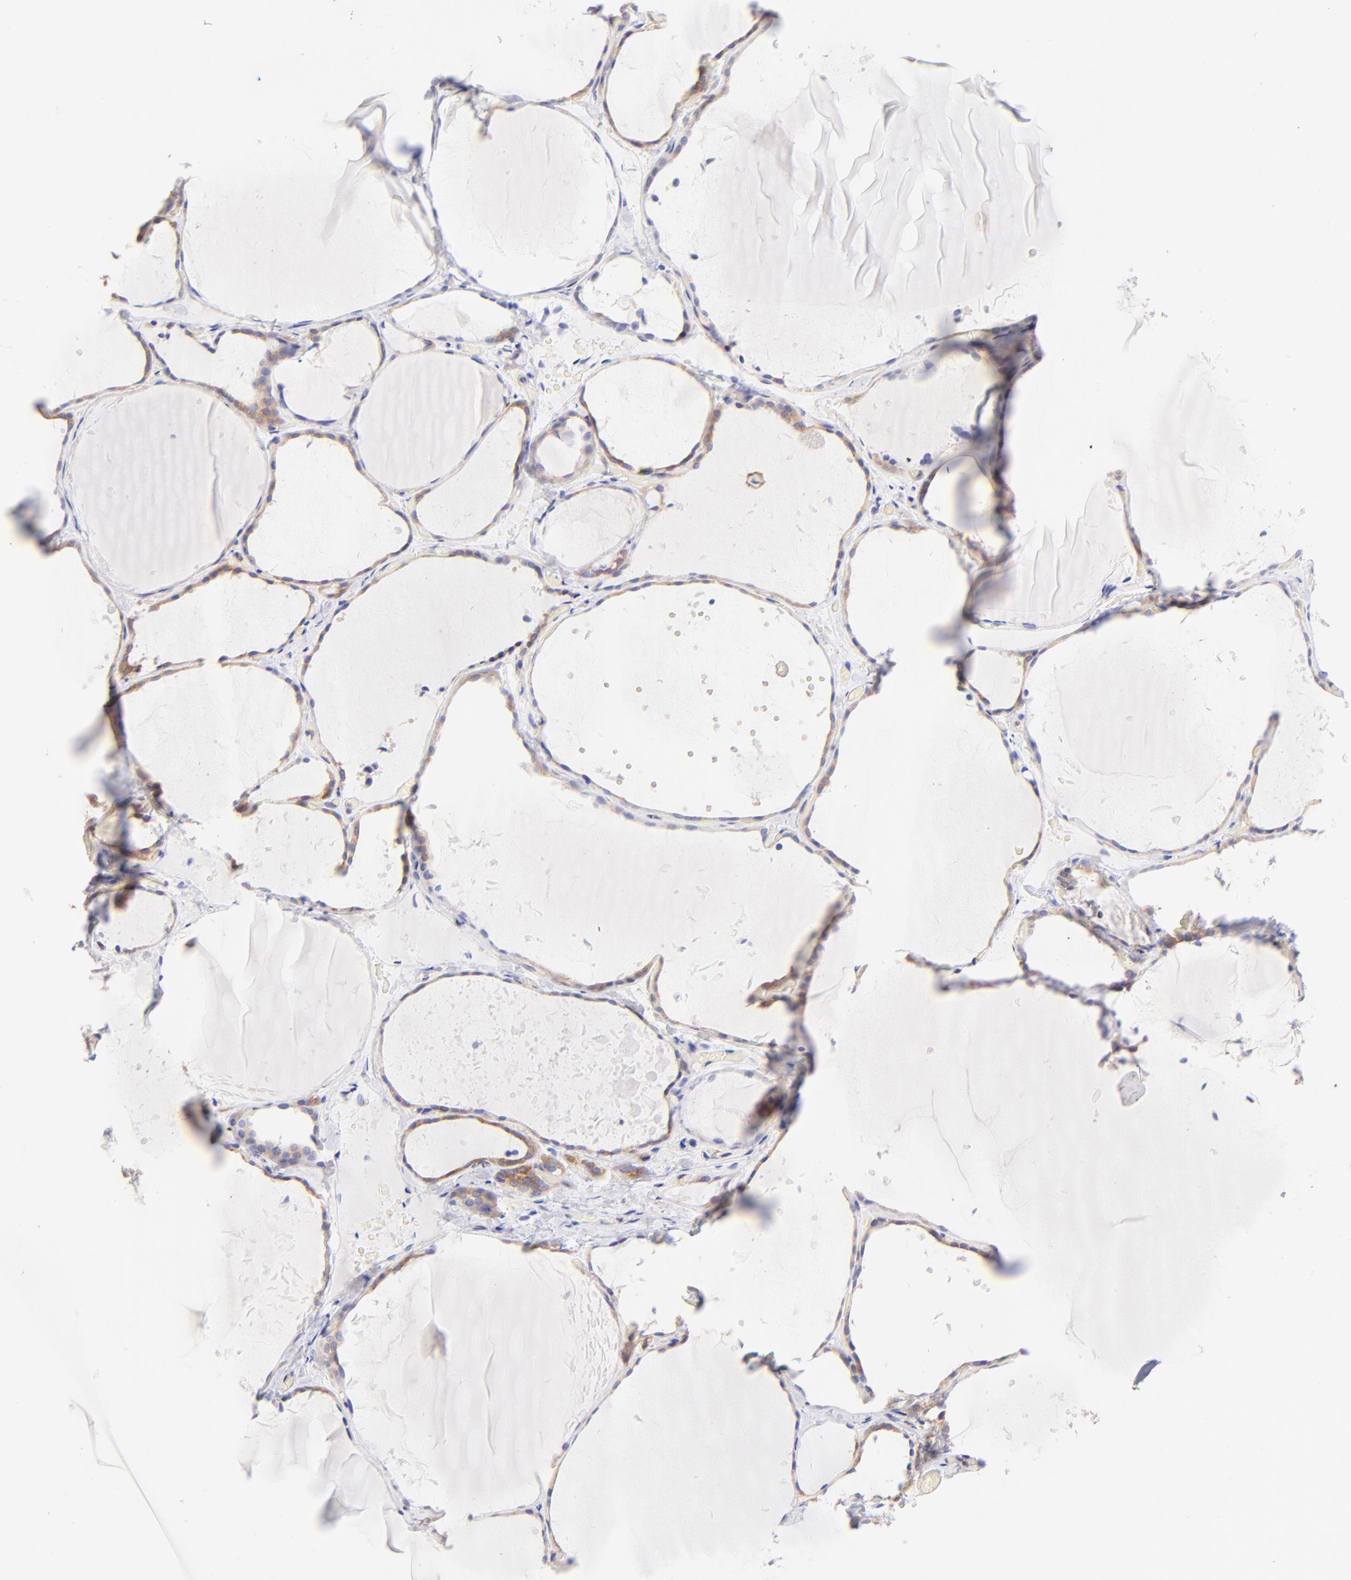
{"staining": {"intensity": "weak", "quantity": "25%-75%", "location": "cytoplasmic/membranous"}, "tissue": "thyroid gland", "cell_type": "Glandular cells", "image_type": "normal", "snomed": [{"axis": "morphology", "description": "Normal tissue, NOS"}, {"axis": "topography", "description": "Thyroid gland"}], "caption": "Glandular cells show weak cytoplasmic/membranous positivity in approximately 25%-75% of cells in unremarkable thyroid gland. (DAB IHC, brown staining for protein, blue staining for nuclei).", "gene": "IRAG2", "patient": {"sex": "female", "age": 22}}